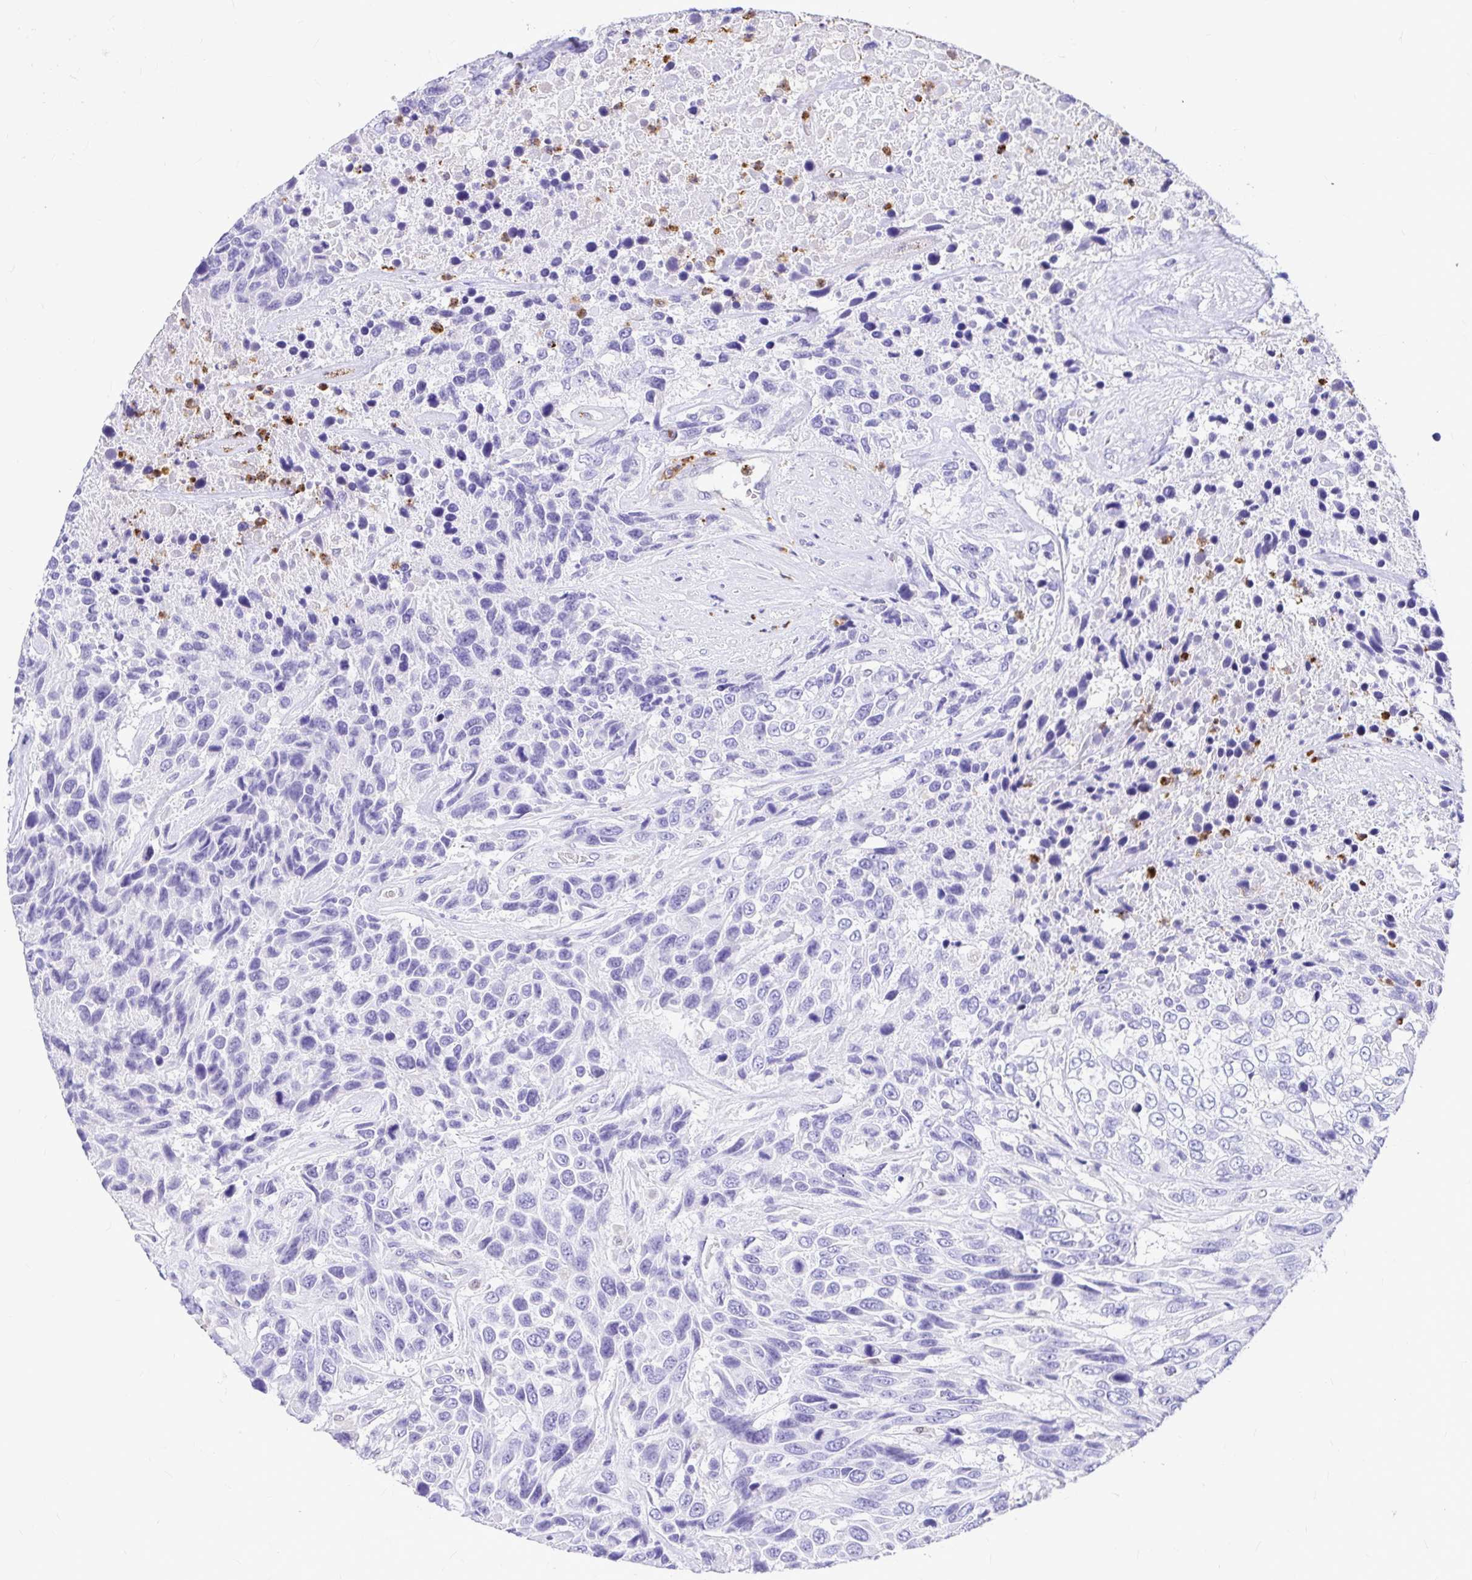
{"staining": {"intensity": "negative", "quantity": "none", "location": "none"}, "tissue": "urothelial cancer", "cell_type": "Tumor cells", "image_type": "cancer", "snomed": [{"axis": "morphology", "description": "Urothelial carcinoma, High grade"}, {"axis": "topography", "description": "Urinary bladder"}], "caption": "Immunohistochemistry (IHC) photomicrograph of neoplastic tissue: human high-grade urothelial carcinoma stained with DAB reveals no significant protein expression in tumor cells. The staining was performed using DAB to visualize the protein expression in brown, while the nuclei were stained in blue with hematoxylin (Magnification: 20x).", "gene": "CLEC1B", "patient": {"sex": "female", "age": 70}}